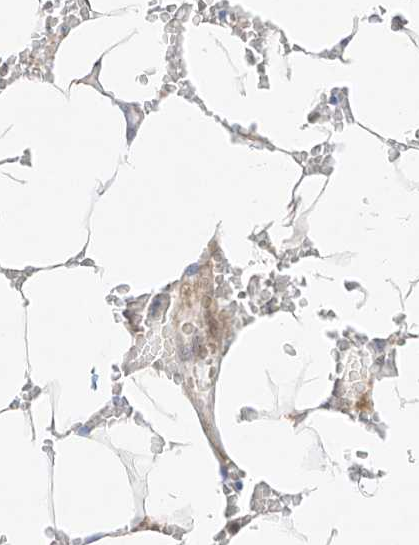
{"staining": {"intensity": "weak", "quantity": "<25%", "location": "nuclear"}, "tissue": "bone marrow", "cell_type": "Hematopoietic cells", "image_type": "normal", "snomed": [{"axis": "morphology", "description": "Normal tissue, NOS"}, {"axis": "topography", "description": "Bone marrow"}], "caption": "DAB immunohistochemical staining of unremarkable human bone marrow reveals no significant positivity in hematopoietic cells.", "gene": "SNU13", "patient": {"sex": "male", "age": 70}}